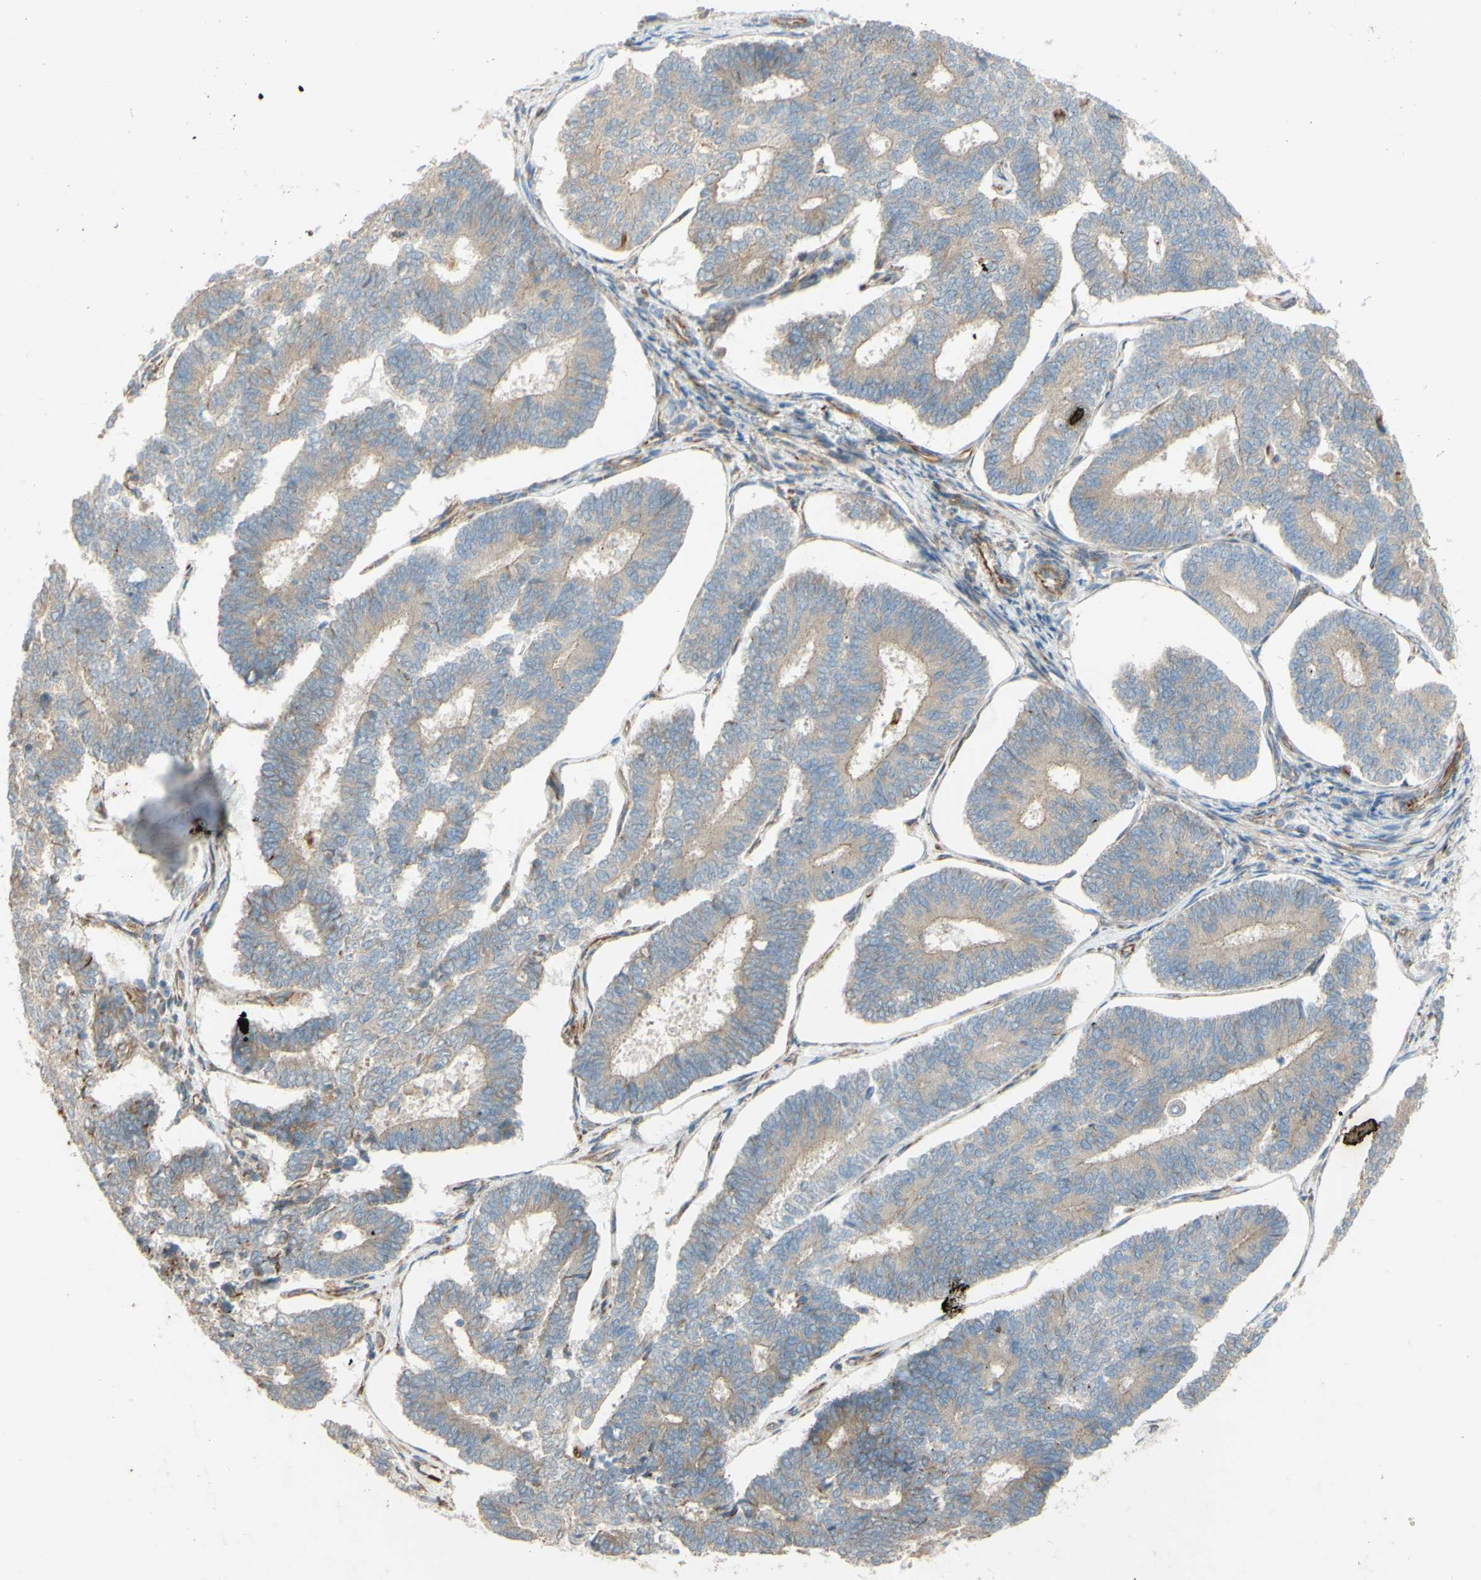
{"staining": {"intensity": "weak", "quantity": ">75%", "location": "cytoplasmic/membranous"}, "tissue": "endometrial cancer", "cell_type": "Tumor cells", "image_type": "cancer", "snomed": [{"axis": "morphology", "description": "Adenocarcinoma, NOS"}, {"axis": "topography", "description": "Endometrium"}], "caption": "This micrograph exhibits IHC staining of endometrial cancer, with low weak cytoplasmic/membranous expression in about >75% of tumor cells.", "gene": "C1orf43", "patient": {"sex": "female", "age": 70}}